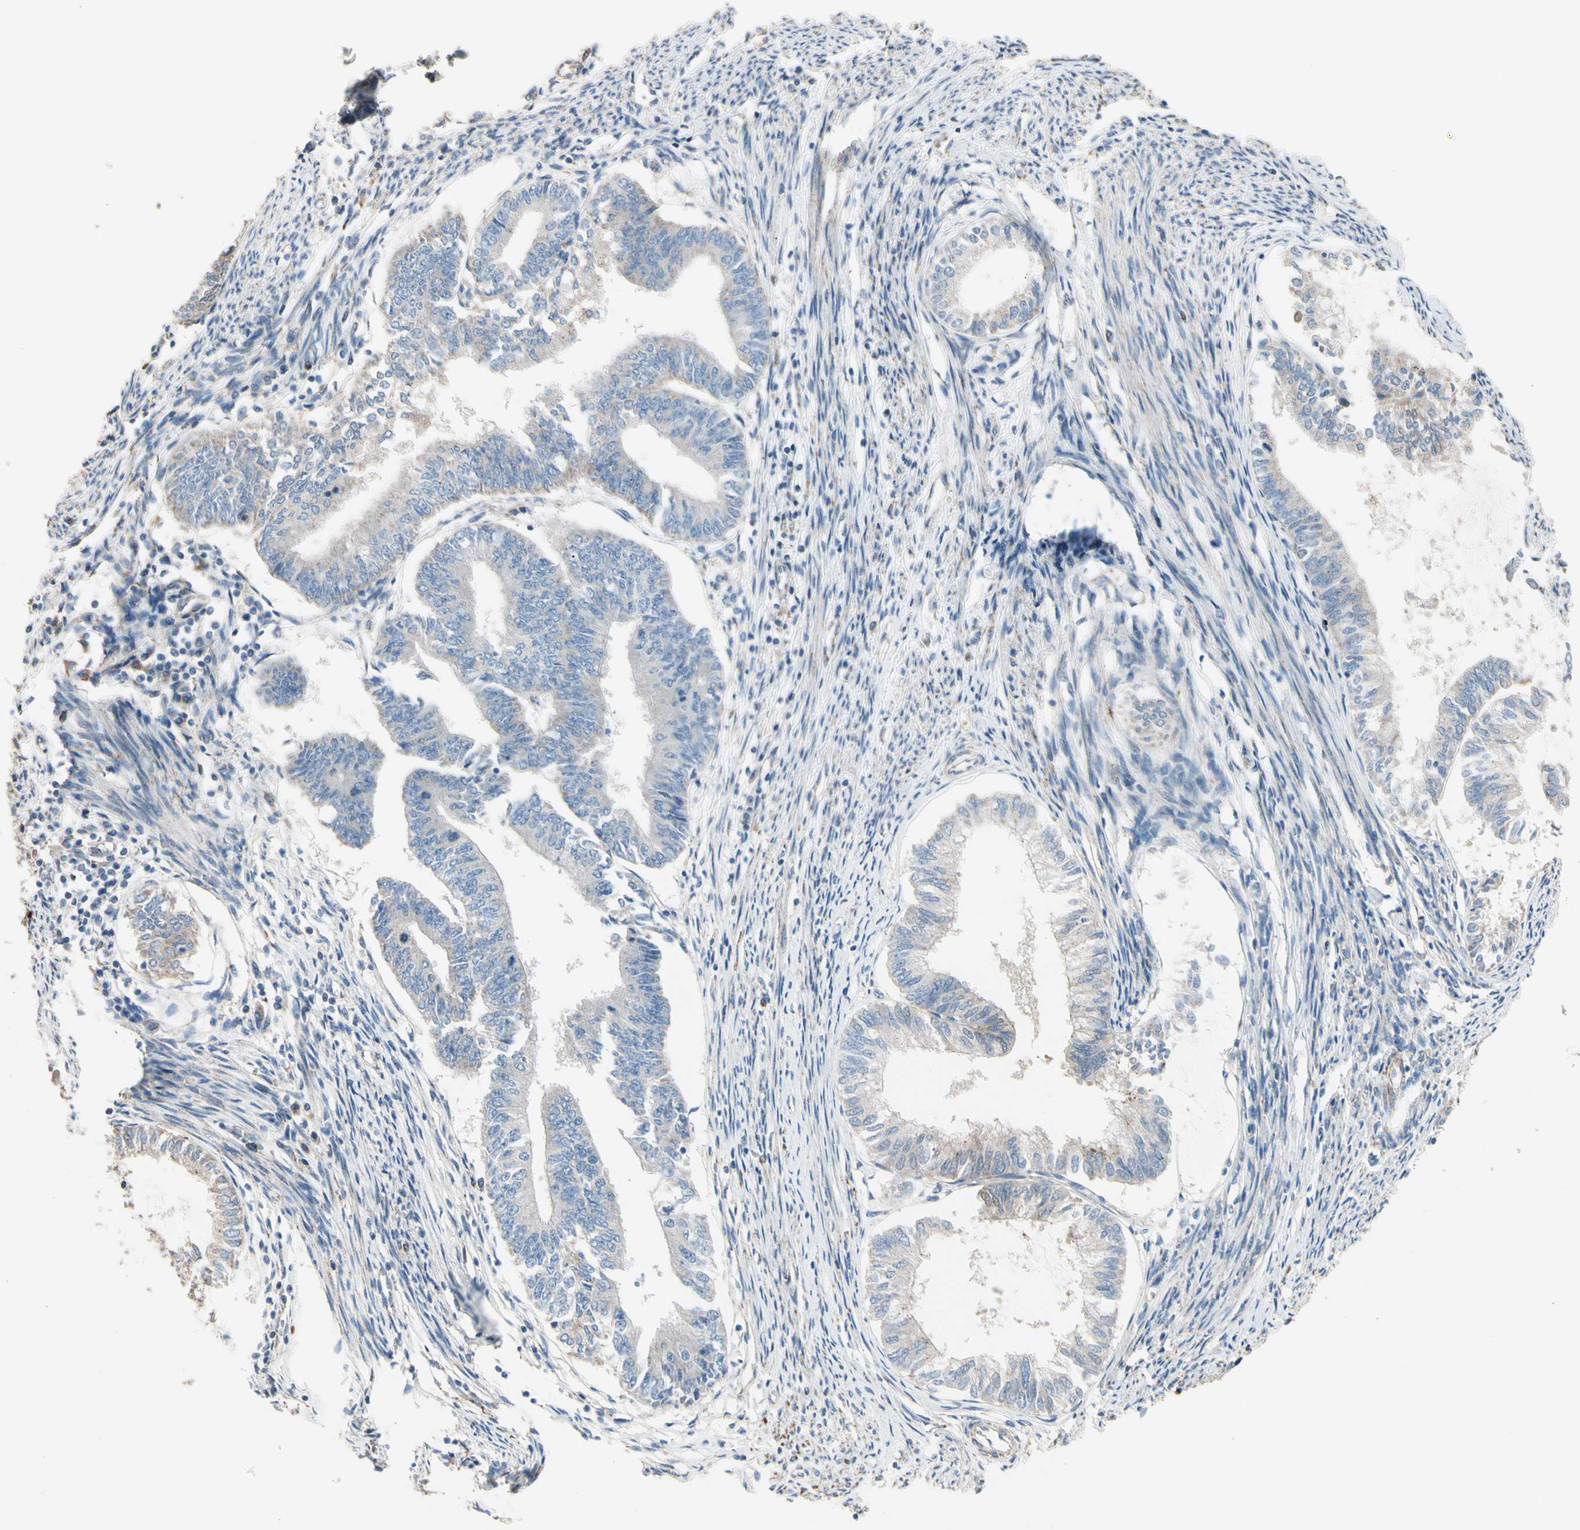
{"staining": {"intensity": "weak", "quantity": ">75%", "location": "cytoplasmic/membranous"}, "tissue": "endometrial cancer", "cell_type": "Tumor cells", "image_type": "cancer", "snomed": [{"axis": "morphology", "description": "Adenocarcinoma, NOS"}, {"axis": "topography", "description": "Endometrium"}], "caption": "An immunohistochemistry (IHC) photomicrograph of tumor tissue is shown. Protein staining in brown labels weak cytoplasmic/membranous positivity in endometrial cancer (adenocarcinoma) within tumor cells.", "gene": "EPHA3", "patient": {"sex": "female", "age": 86}}